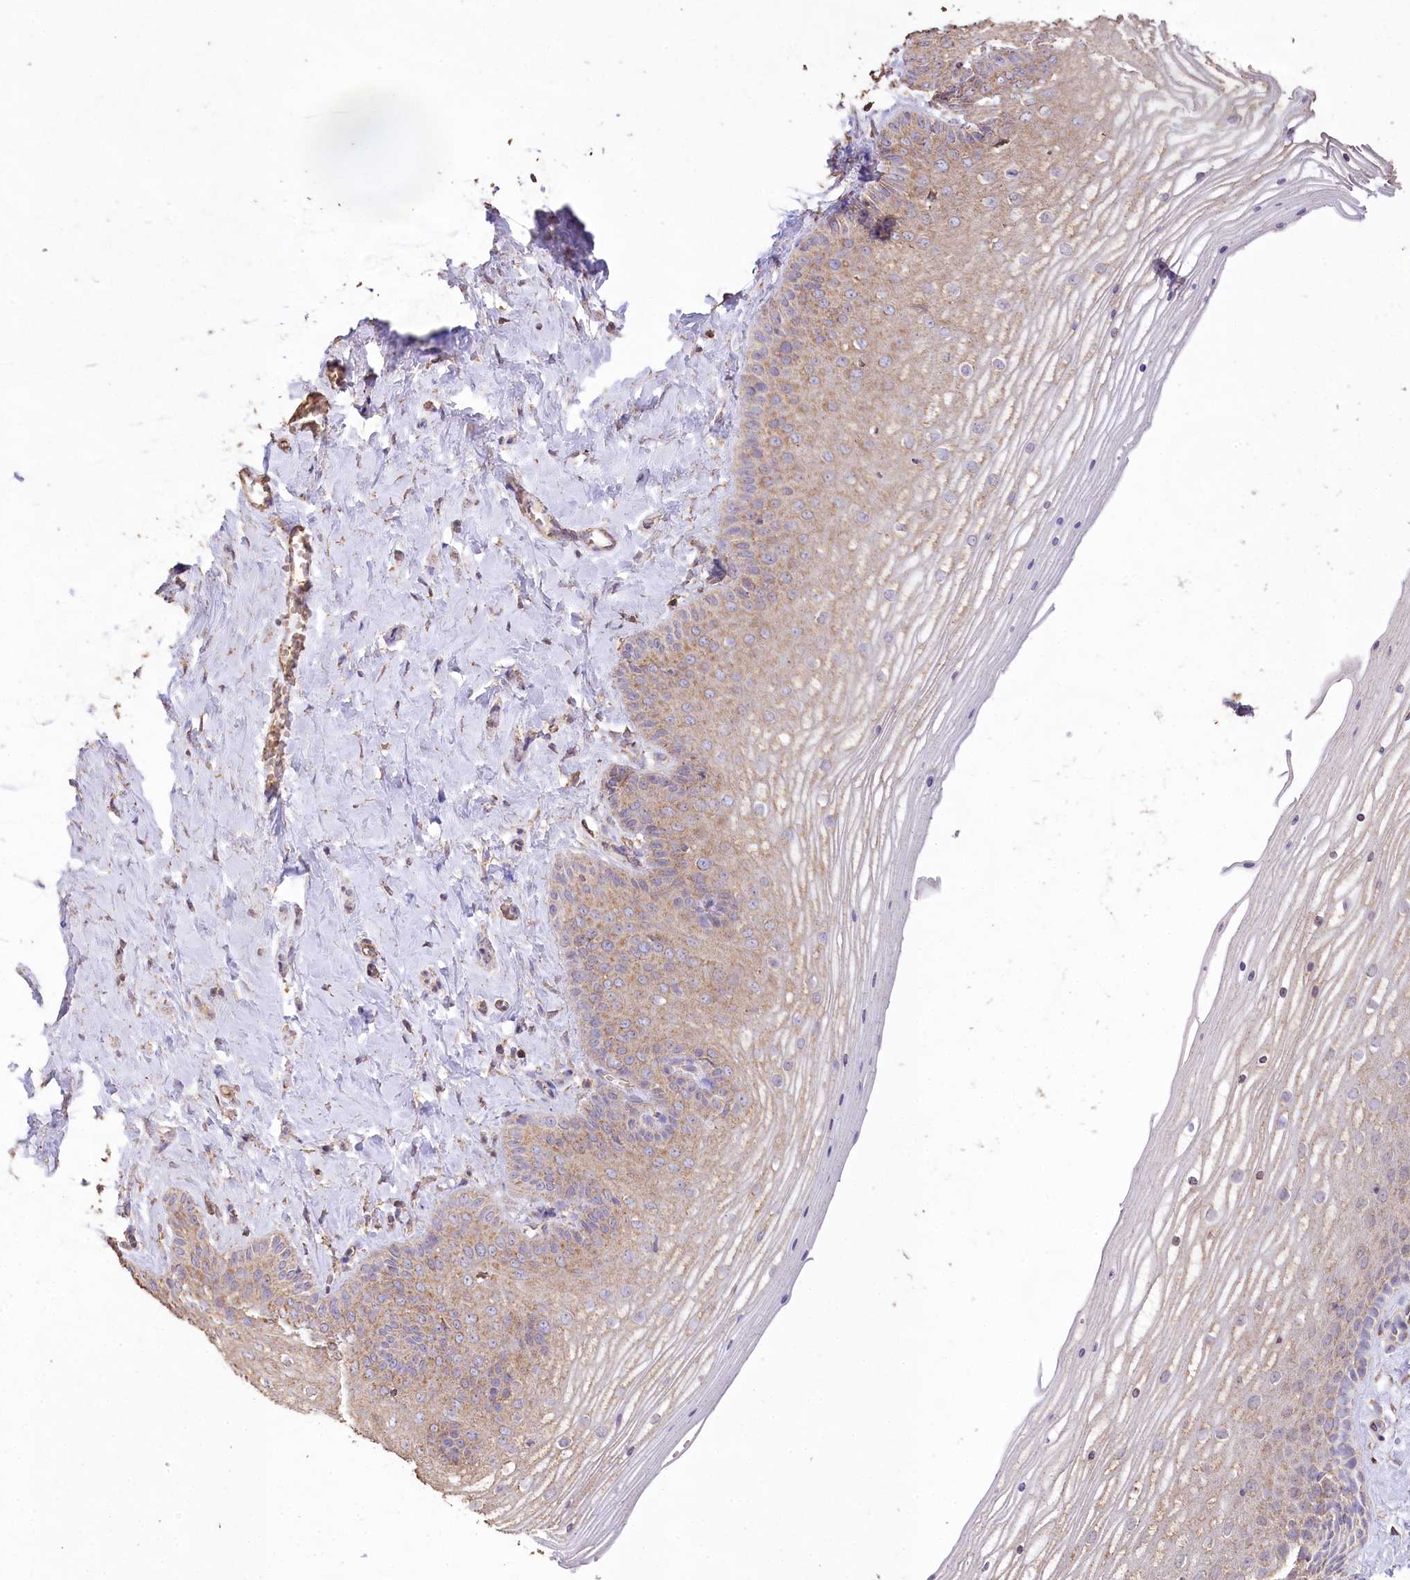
{"staining": {"intensity": "weak", "quantity": "25%-75%", "location": "cytoplasmic/membranous"}, "tissue": "vagina", "cell_type": "Squamous epithelial cells", "image_type": "normal", "snomed": [{"axis": "morphology", "description": "Normal tissue, NOS"}, {"axis": "topography", "description": "Vagina"}, {"axis": "topography", "description": "Cervix"}], "caption": "Weak cytoplasmic/membranous protein positivity is identified in about 25%-75% of squamous epithelial cells in vagina. Nuclei are stained in blue.", "gene": "IREB2", "patient": {"sex": "female", "age": 40}}